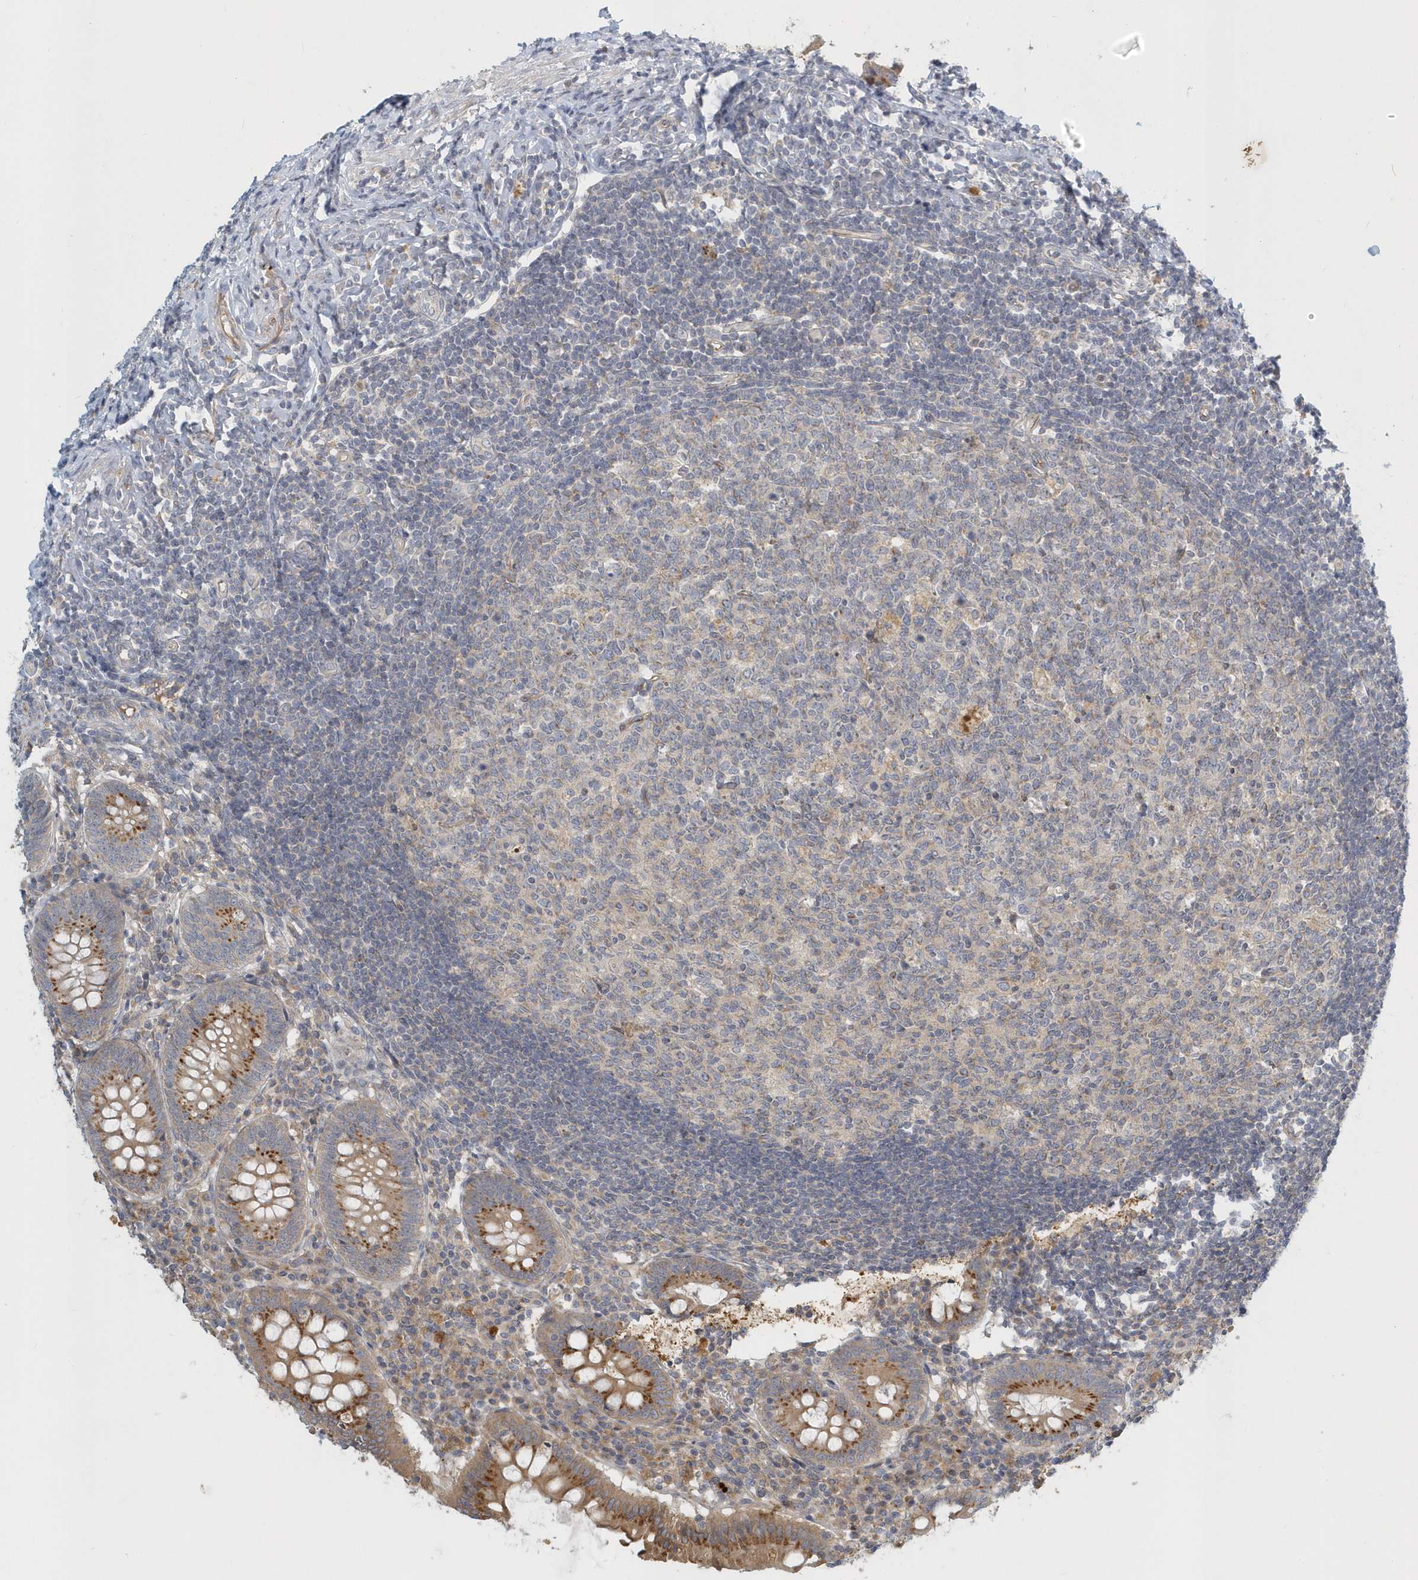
{"staining": {"intensity": "moderate", "quantity": ">75%", "location": "cytoplasmic/membranous"}, "tissue": "appendix", "cell_type": "Glandular cells", "image_type": "normal", "snomed": [{"axis": "morphology", "description": "Normal tissue, NOS"}, {"axis": "topography", "description": "Appendix"}], "caption": "This is a micrograph of immunohistochemistry staining of benign appendix, which shows moderate staining in the cytoplasmic/membranous of glandular cells.", "gene": "NAPB", "patient": {"sex": "female", "age": 54}}